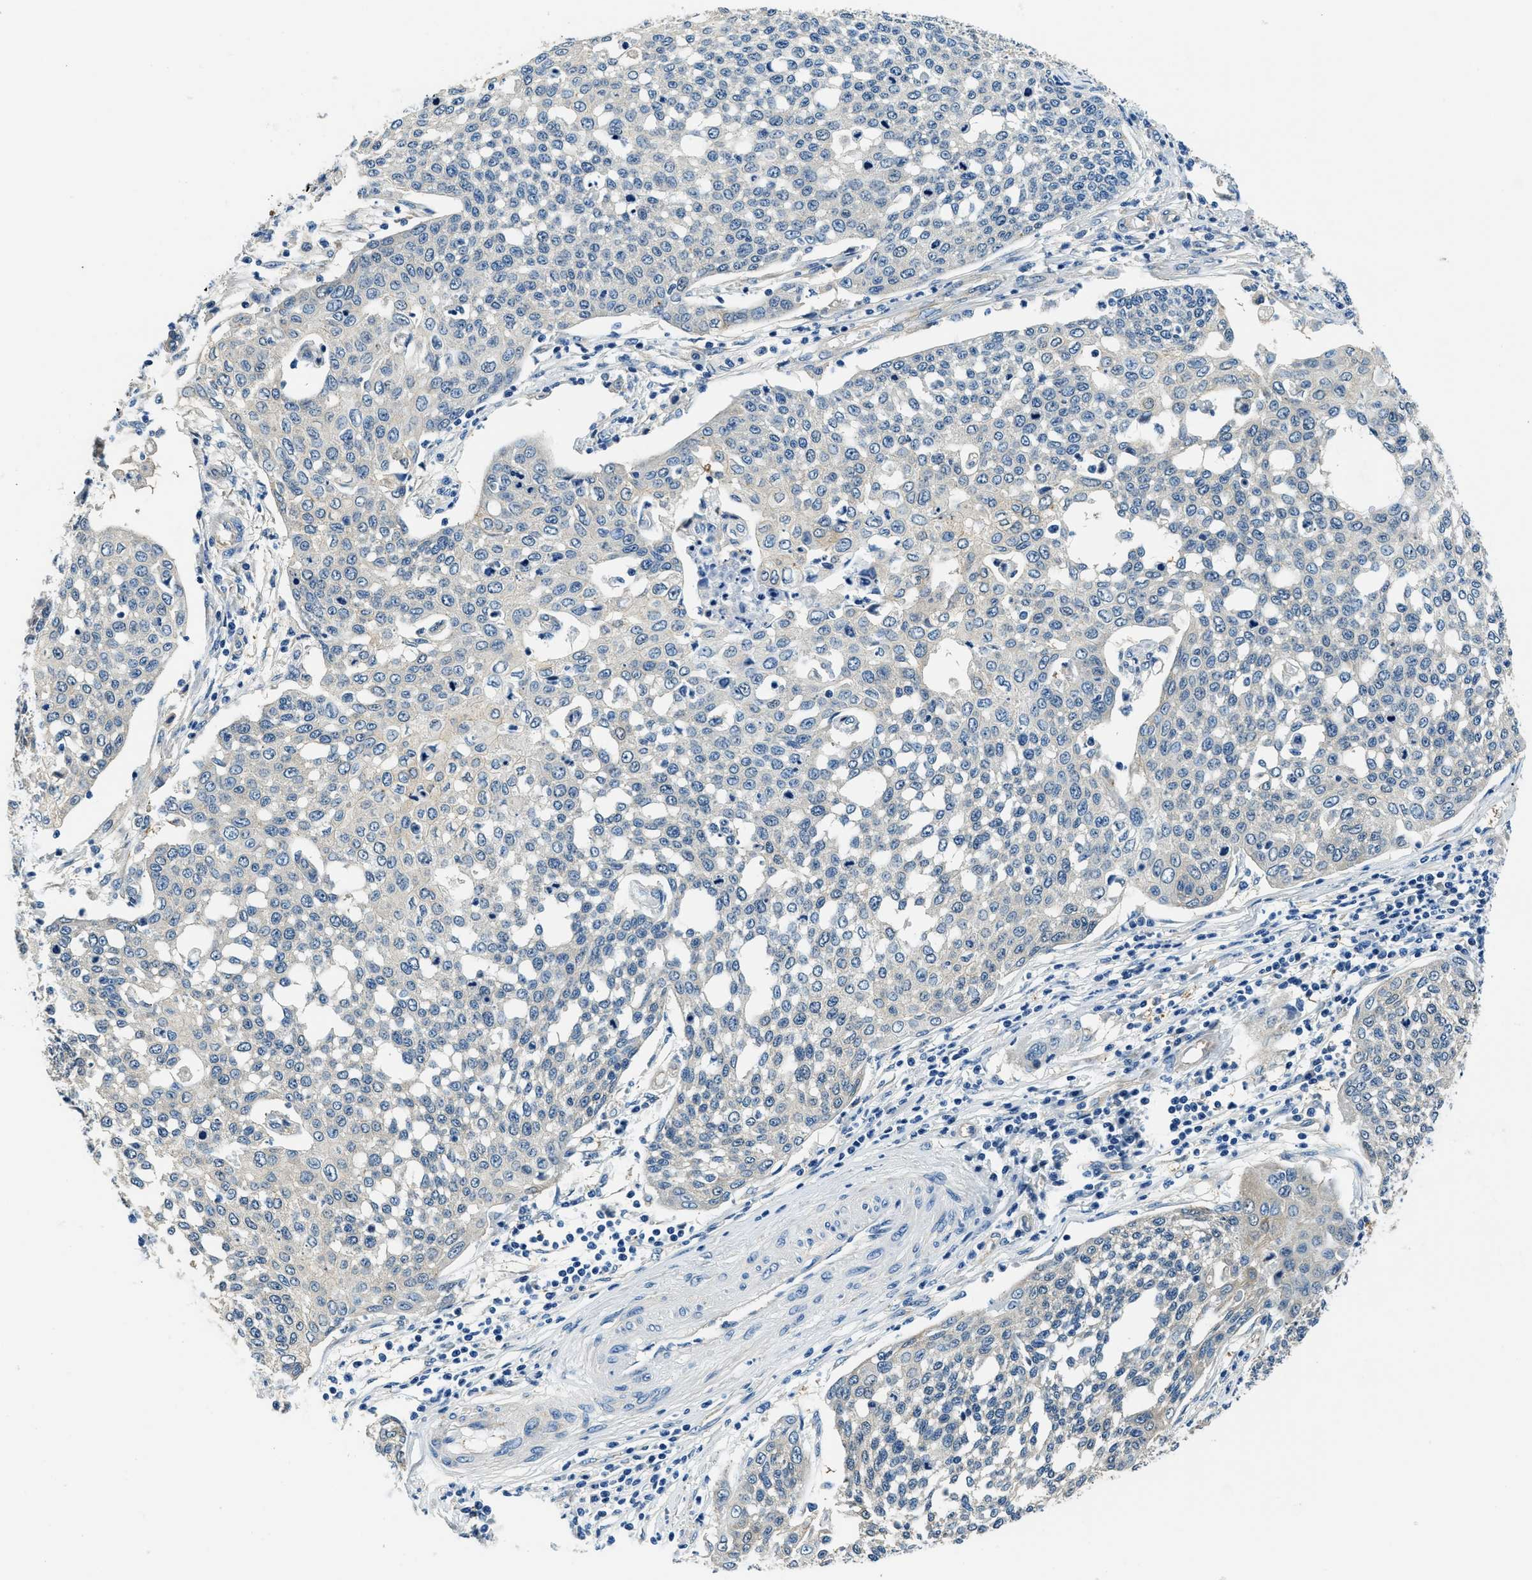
{"staining": {"intensity": "negative", "quantity": "none", "location": "none"}, "tissue": "cervical cancer", "cell_type": "Tumor cells", "image_type": "cancer", "snomed": [{"axis": "morphology", "description": "Squamous cell carcinoma, NOS"}, {"axis": "topography", "description": "Cervix"}], "caption": "There is no significant positivity in tumor cells of squamous cell carcinoma (cervical).", "gene": "TWF1", "patient": {"sex": "female", "age": 34}}